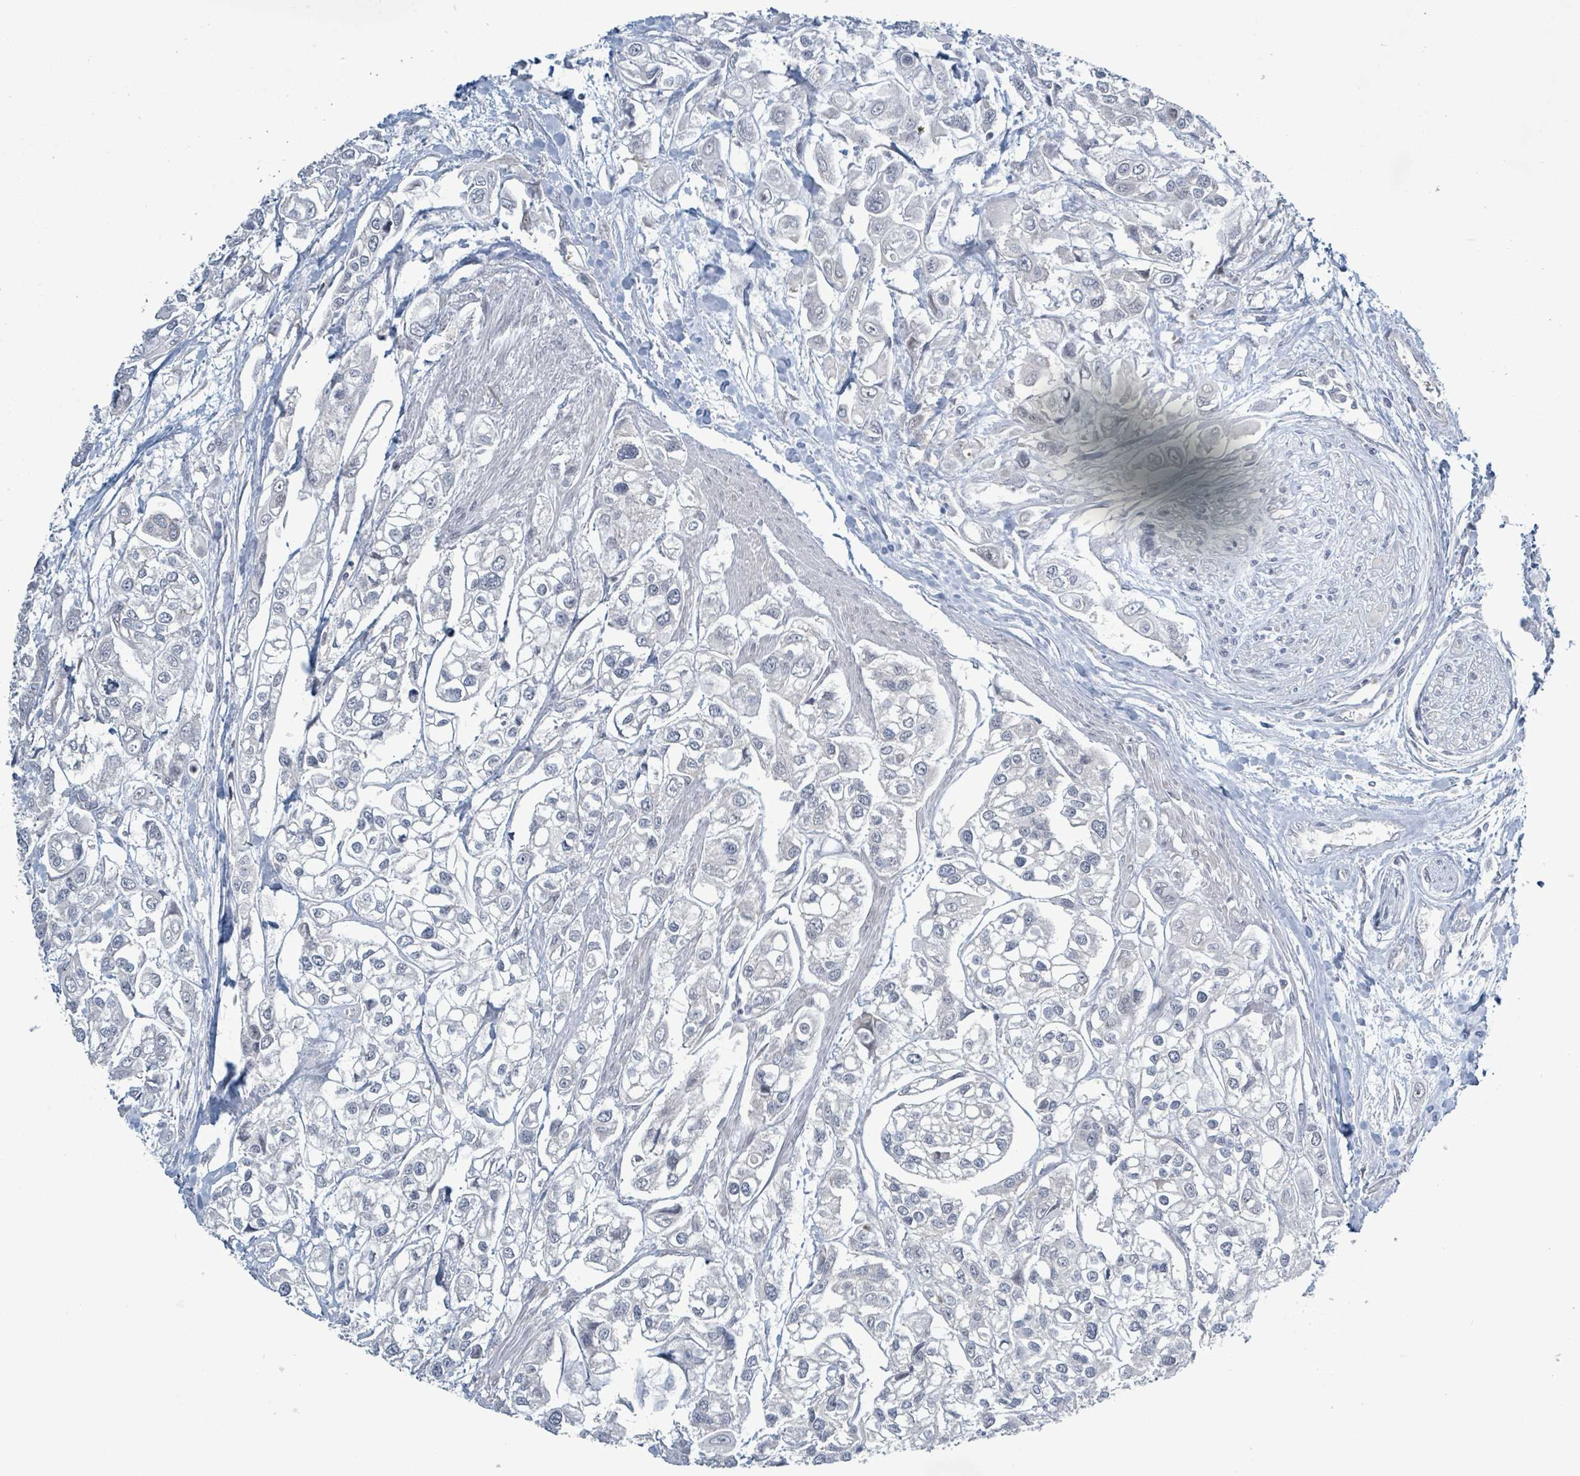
{"staining": {"intensity": "negative", "quantity": "none", "location": "none"}, "tissue": "urothelial cancer", "cell_type": "Tumor cells", "image_type": "cancer", "snomed": [{"axis": "morphology", "description": "Urothelial carcinoma, High grade"}, {"axis": "topography", "description": "Urinary bladder"}], "caption": "Immunohistochemistry (IHC) of human high-grade urothelial carcinoma shows no positivity in tumor cells.", "gene": "RPL32", "patient": {"sex": "male", "age": 67}}